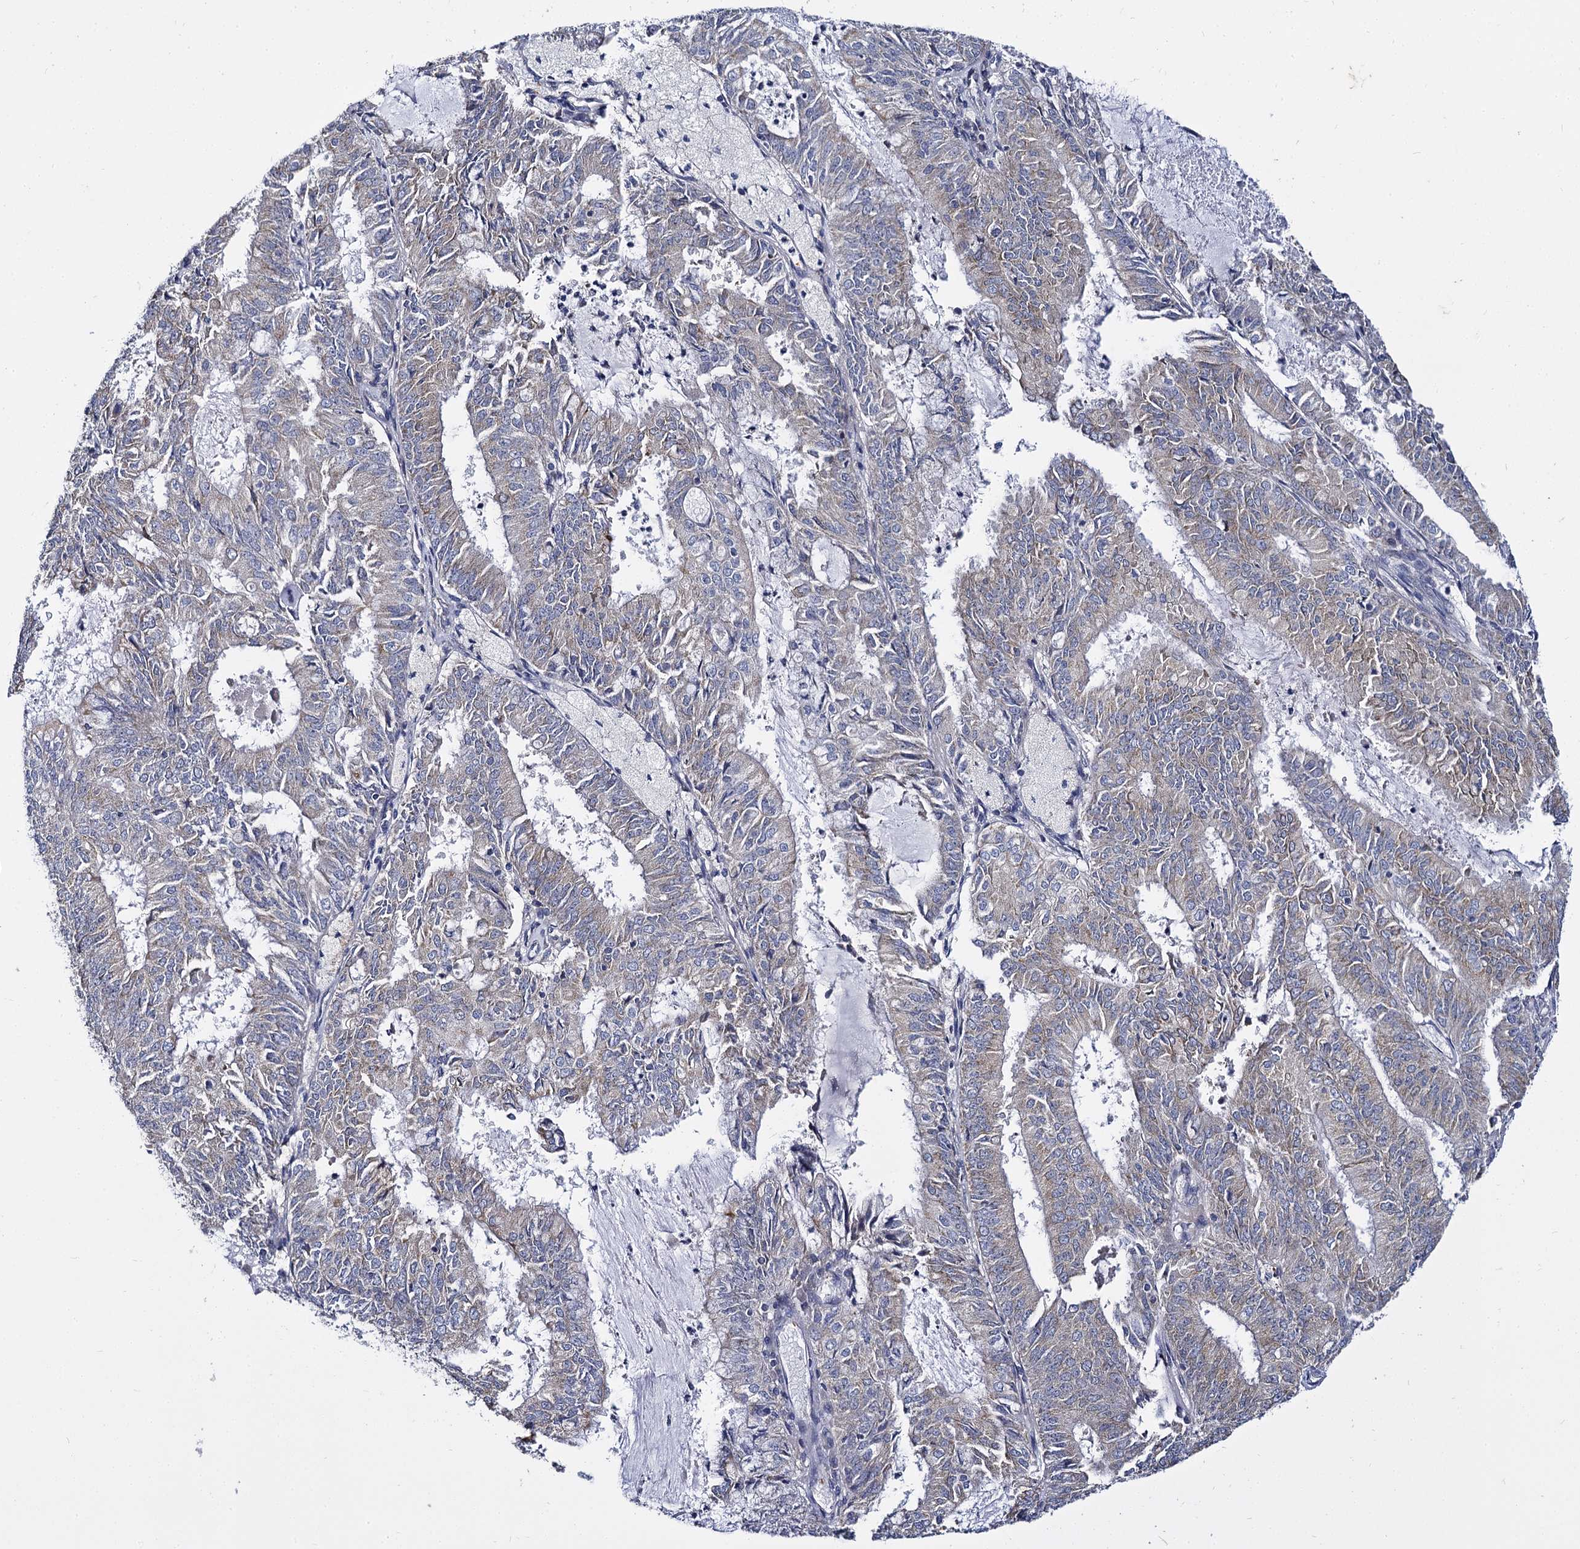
{"staining": {"intensity": "negative", "quantity": "none", "location": "none"}, "tissue": "endometrial cancer", "cell_type": "Tumor cells", "image_type": "cancer", "snomed": [{"axis": "morphology", "description": "Adenocarcinoma, NOS"}, {"axis": "topography", "description": "Endometrium"}], "caption": "Micrograph shows no protein expression in tumor cells of endometrial adenocarcinoma tissue. Nuclei are stained in blue.", "gene": "PANX2", "patient": {"sex": "female", "age": 57}}